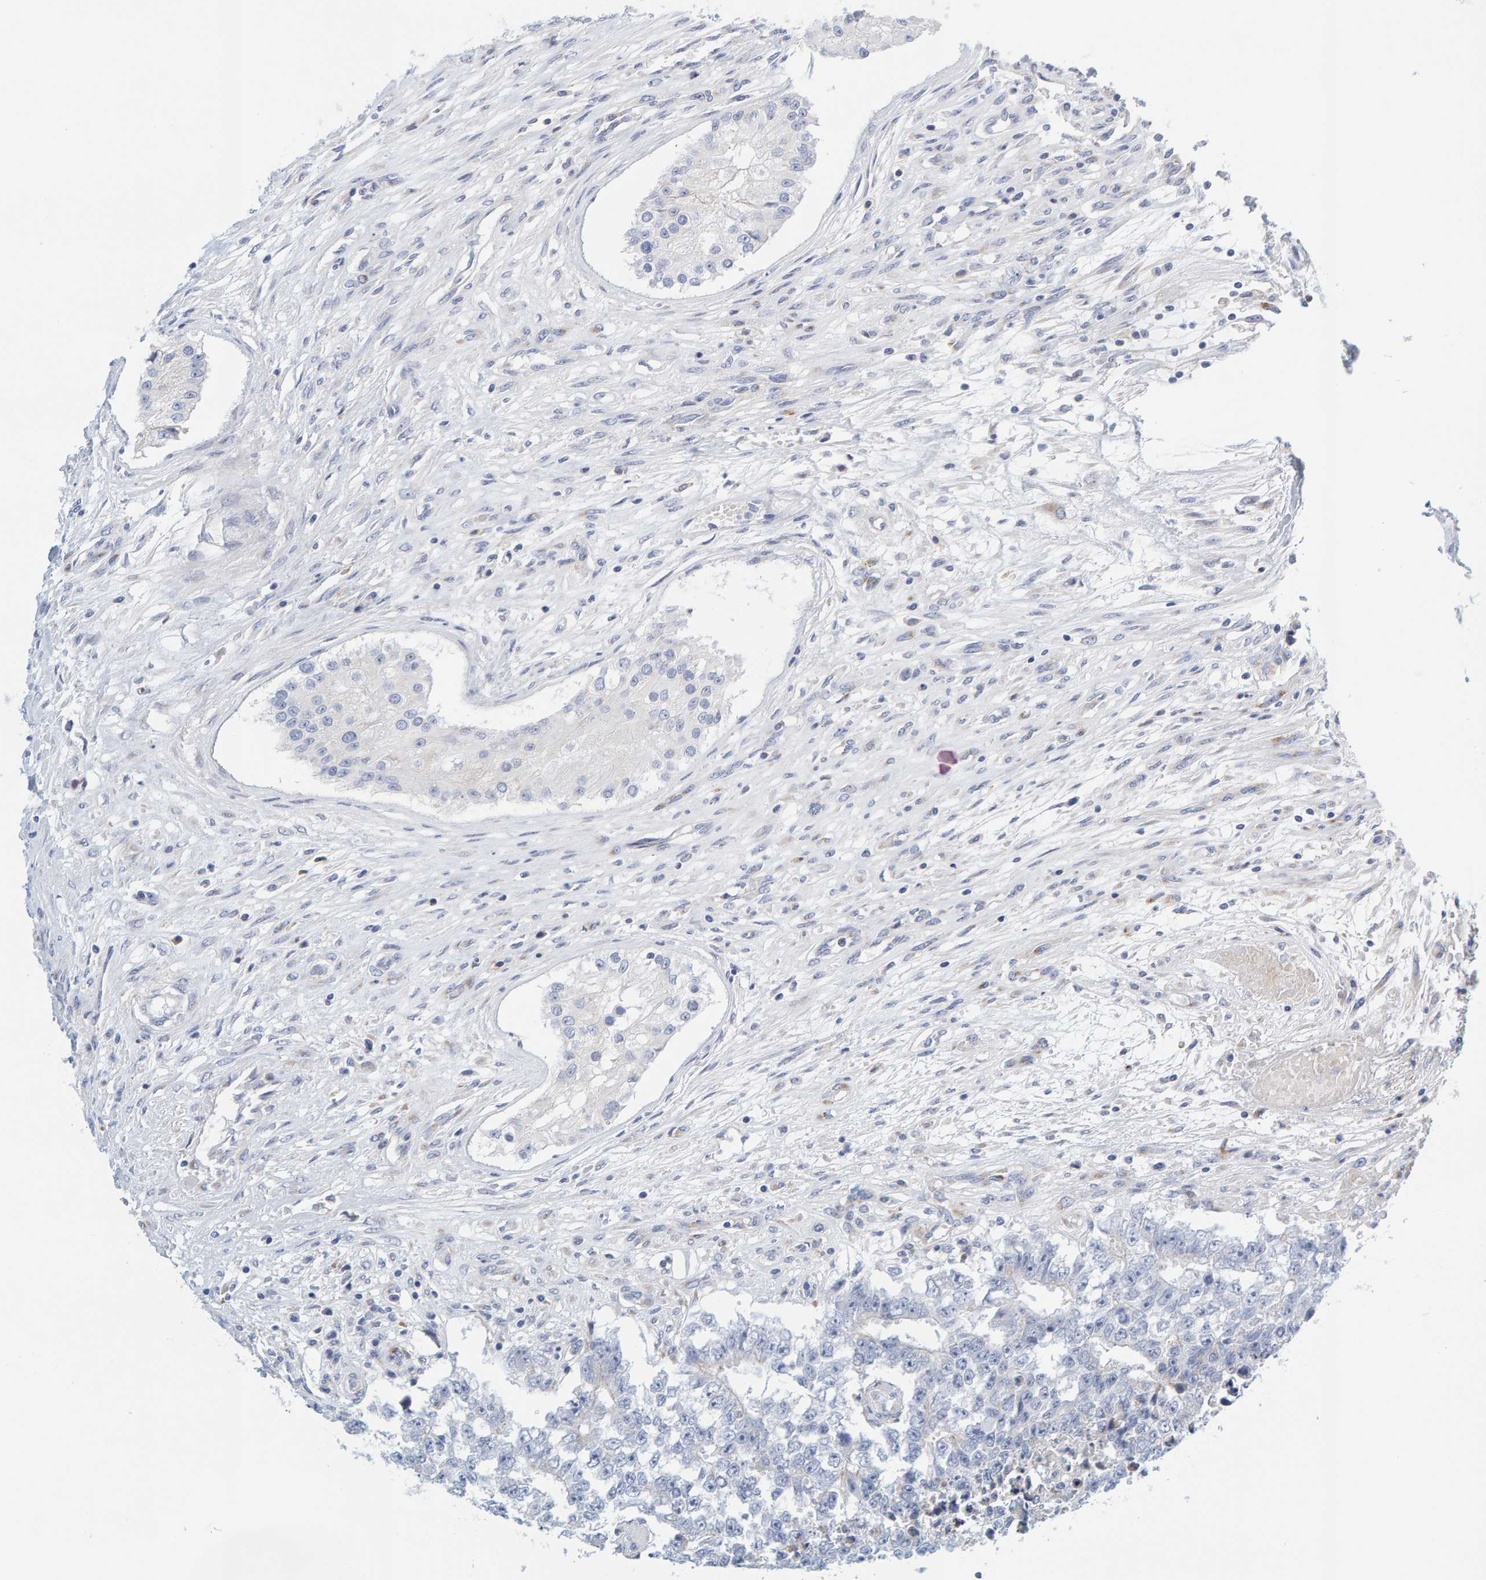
{"staining": {"intensity": "negative", "quantity": "none", "location": "none"}, "tissue": "testis cancer", "cell_type": "Tumor cells", "image_type": "cancer", "snomed": [{"axis": "morphology", "description": "Carcinoma, Embryonal, NOS"}, {"axis": "topography", "description": "Testis"}], "caption": "Tumor cells are negative for protein expression in human embryonal carcinoma (testis).", "gene": "MOG", "patient": {"sex": "male", "age": 25}}